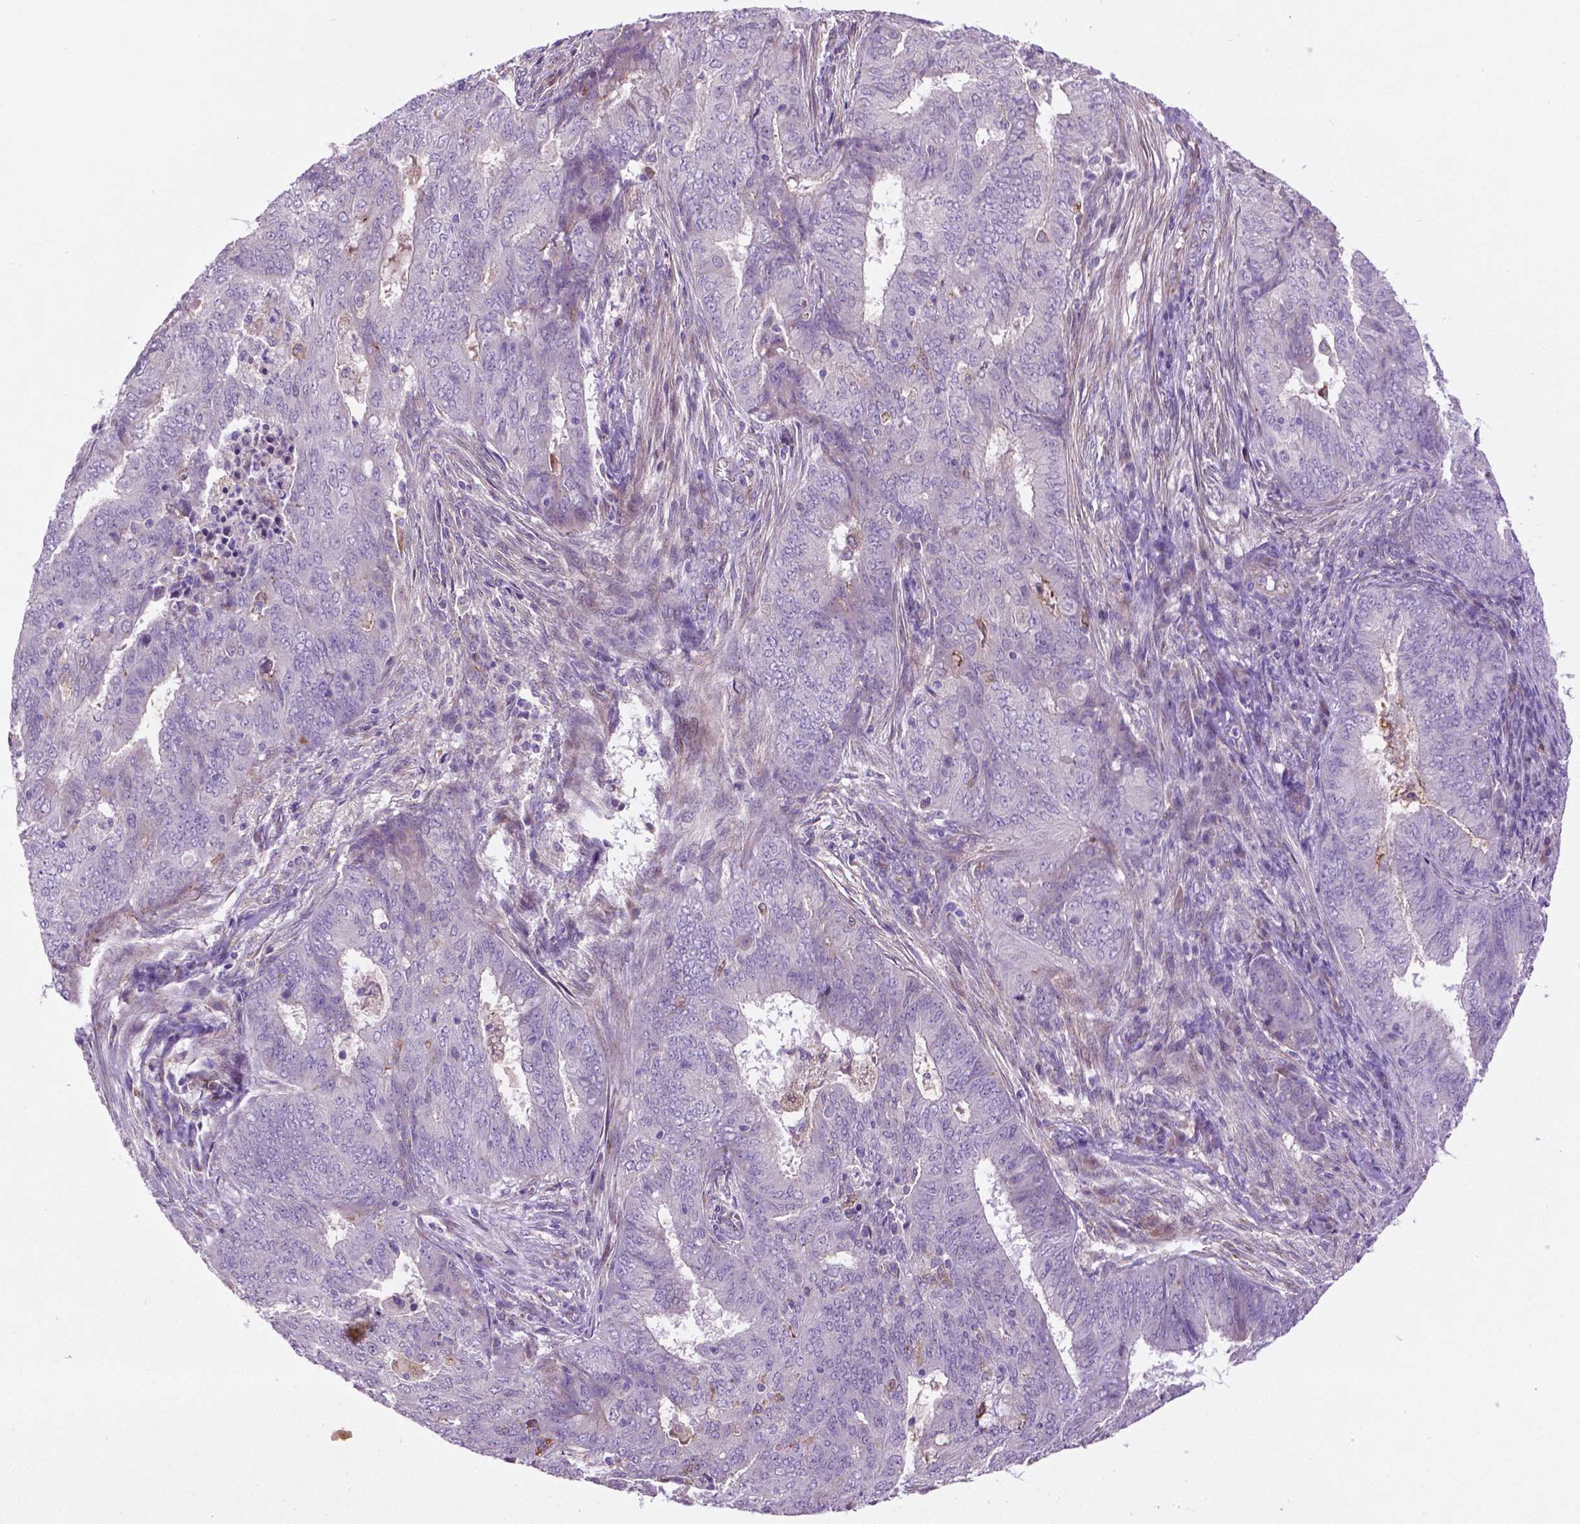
{"staining": {"intensity": "negative", "quantity": "none", "location": "none"}, "tissue": "endometrial cancer", "cell_type": "Tumor cells", "image_type": "cancer", "snomed": [{"axis": "morphology", "description": "Adenocarcinoma, NOS"}, {"axis": "topography", "description": "Endometrium"}], "caption": "Tumor cells are negative for brown protein staining in endometrial cancer.", "gene": "CCER2", "patient": {"sex": "female", "age": 62}}